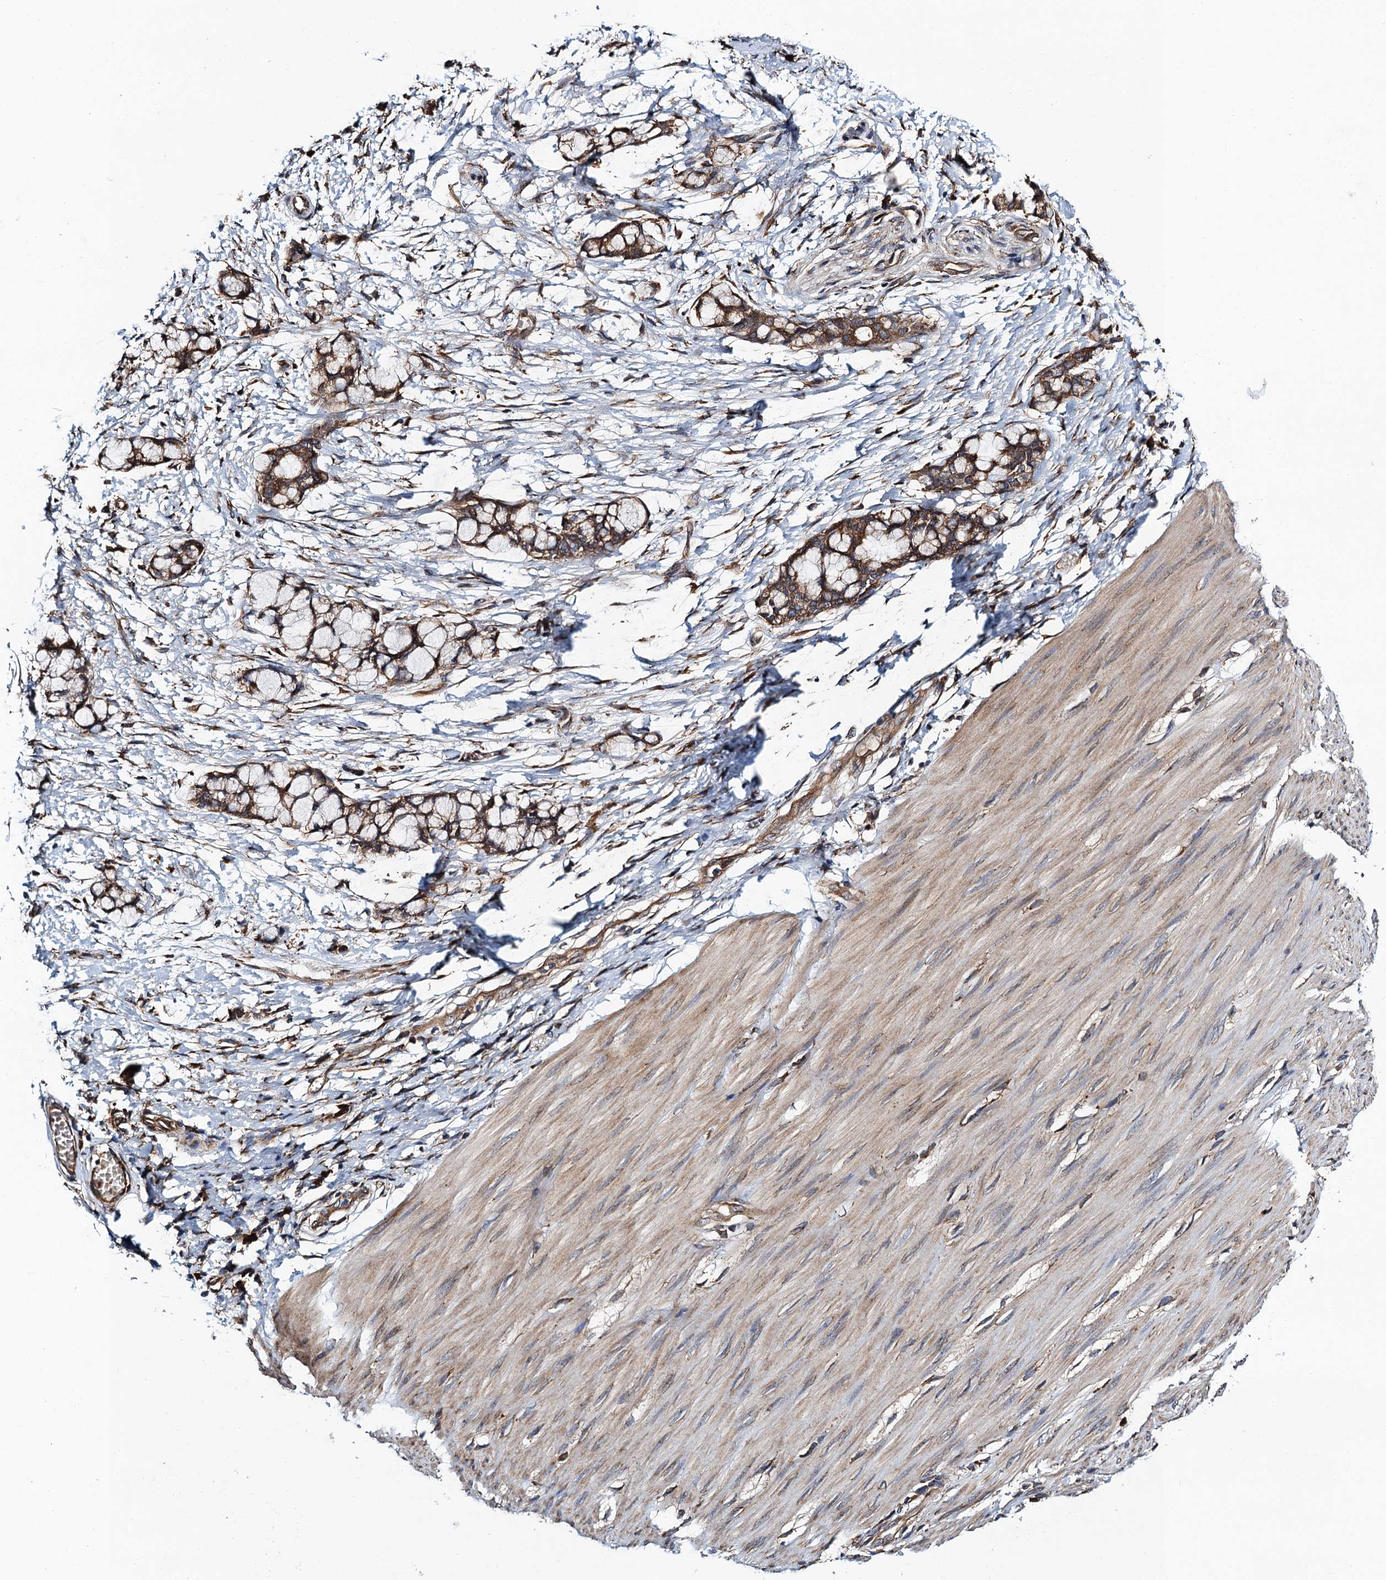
{"staining": {"intensity": "weak", "quantity": ">75%", "location": "cytoplasmic/membranous"}, "tissue": "smooth muscle", "cell_type": "Smooth muscle cells", "image_type": "normal", "snomed": [{"axis": "morphology", "description": "Normal tissue, NOS"}, {"axis": "morphology", "description": "Adenocarcinoma, NOS"}, {"axis": "topography", "description": "Colon"}, {"axis": "topography", "description": "Peripheral nerve tissue"}], "caption": "Immunohistochemistry (IHC) image of benign human smooth muscle stained for a protein (brown), which exhibits low levels of weak cytoplasmic/membranous positivity in about >75% of smooth muscle cells.", "gene": "MDM1", "patient": {"sex": "male", "age": 14}}